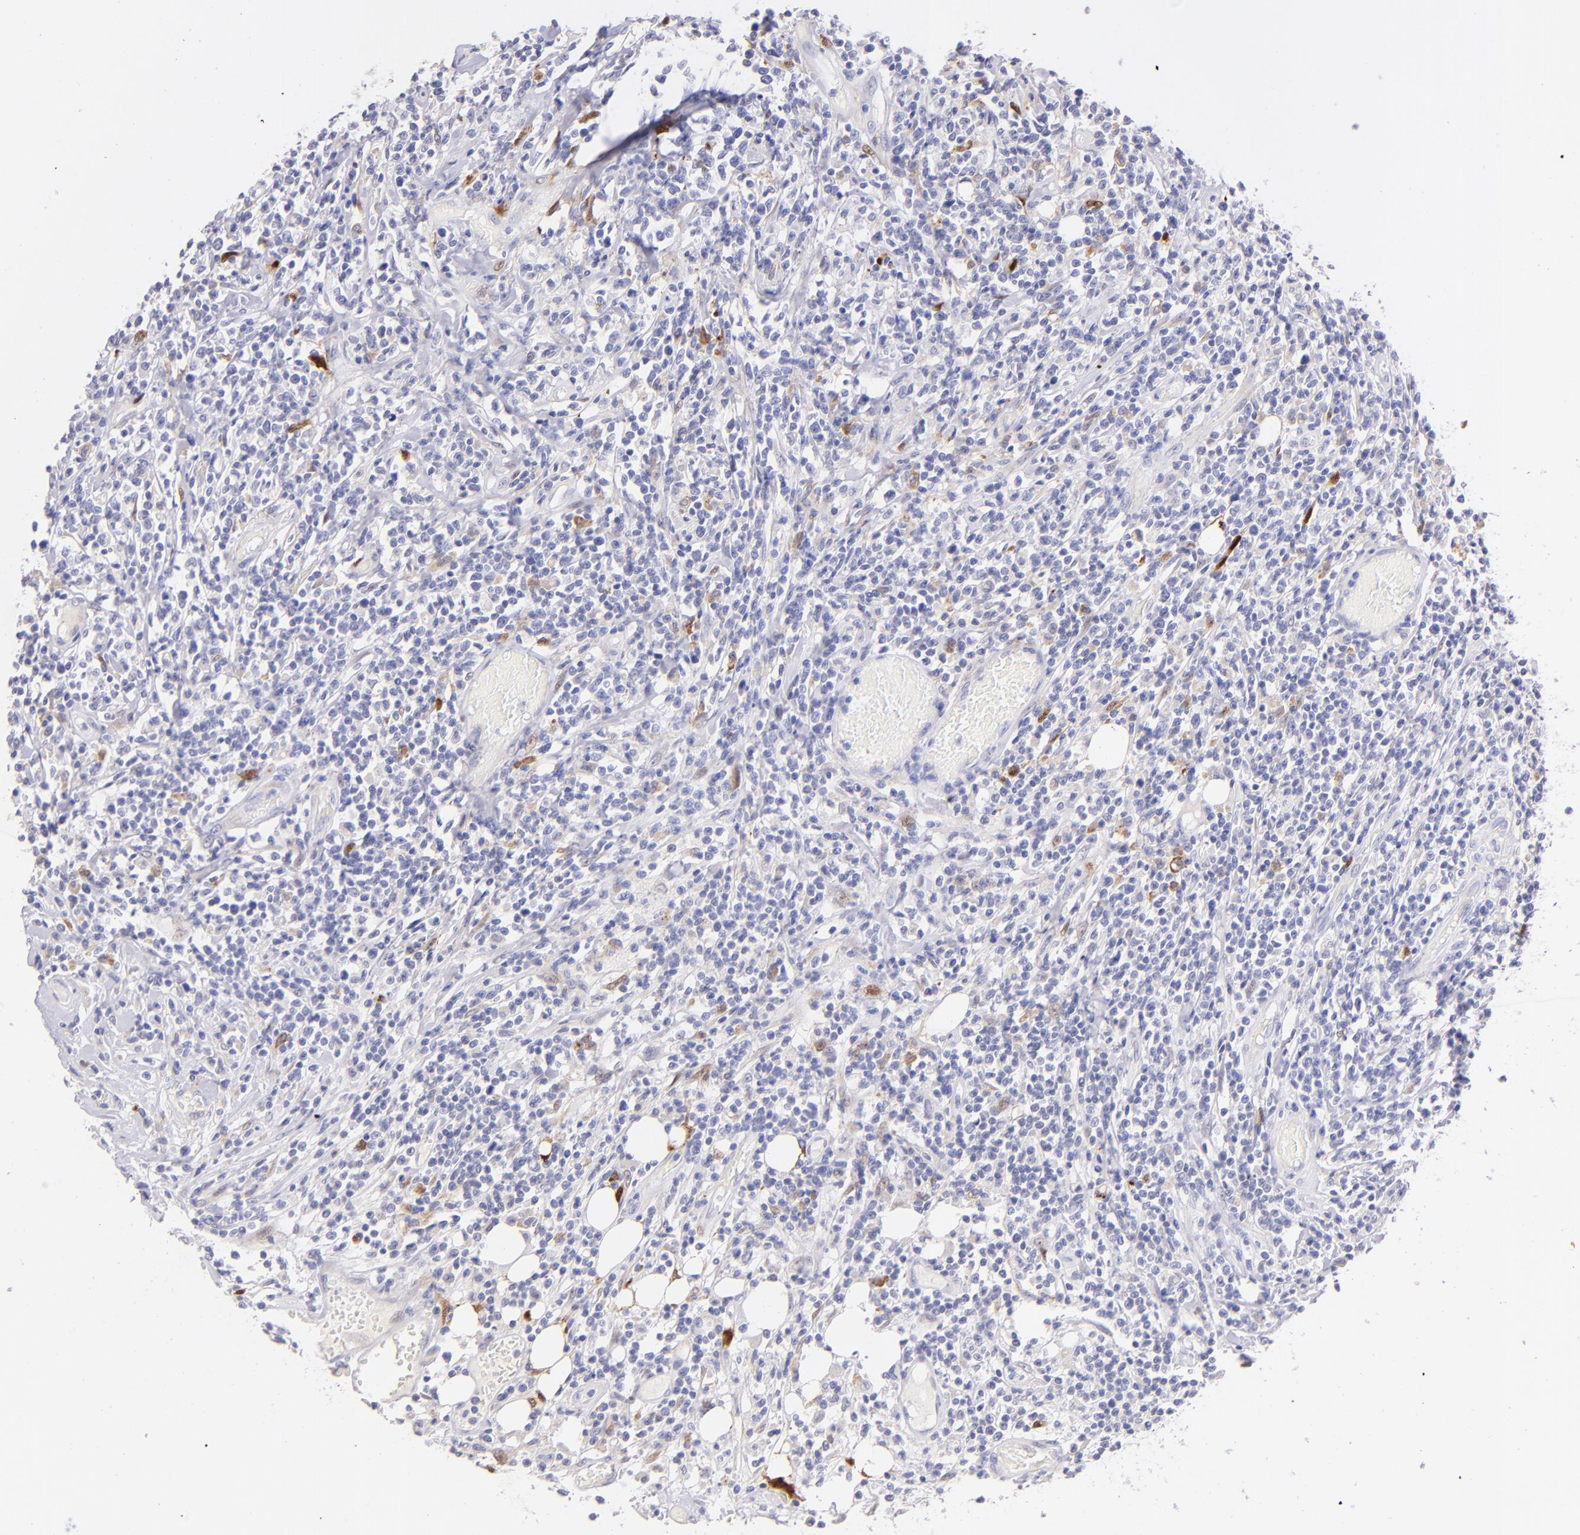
{"staining": {"intensity": "weak", "quantity": "<25%", "location": "cytoplasmic/membranous"}, "tissue": "lymphoma", "cell_type": "Tumor cells", "image_type": "cancer", "snomed": [{"axis": "morphology", "description": "Malignant lymphoma, non-Hodgkin's type, High grade"}, {"axis": "topography", "description": "Colon"}], "caption": "Immunohistochemistry (IHC) histopathology image of human high-grade malignant lymphoma, non-Hodgkin's type stained for a protein (brown), which exhibits no expression in tumor cells. The staining is performed using DAB (3,3'-diaminobenzidine) brown chromogen with nuclei counter-stained in using hematoxylin.", "gene": "SH2D4A", "patient": {"sex": "male", "age": 82}}